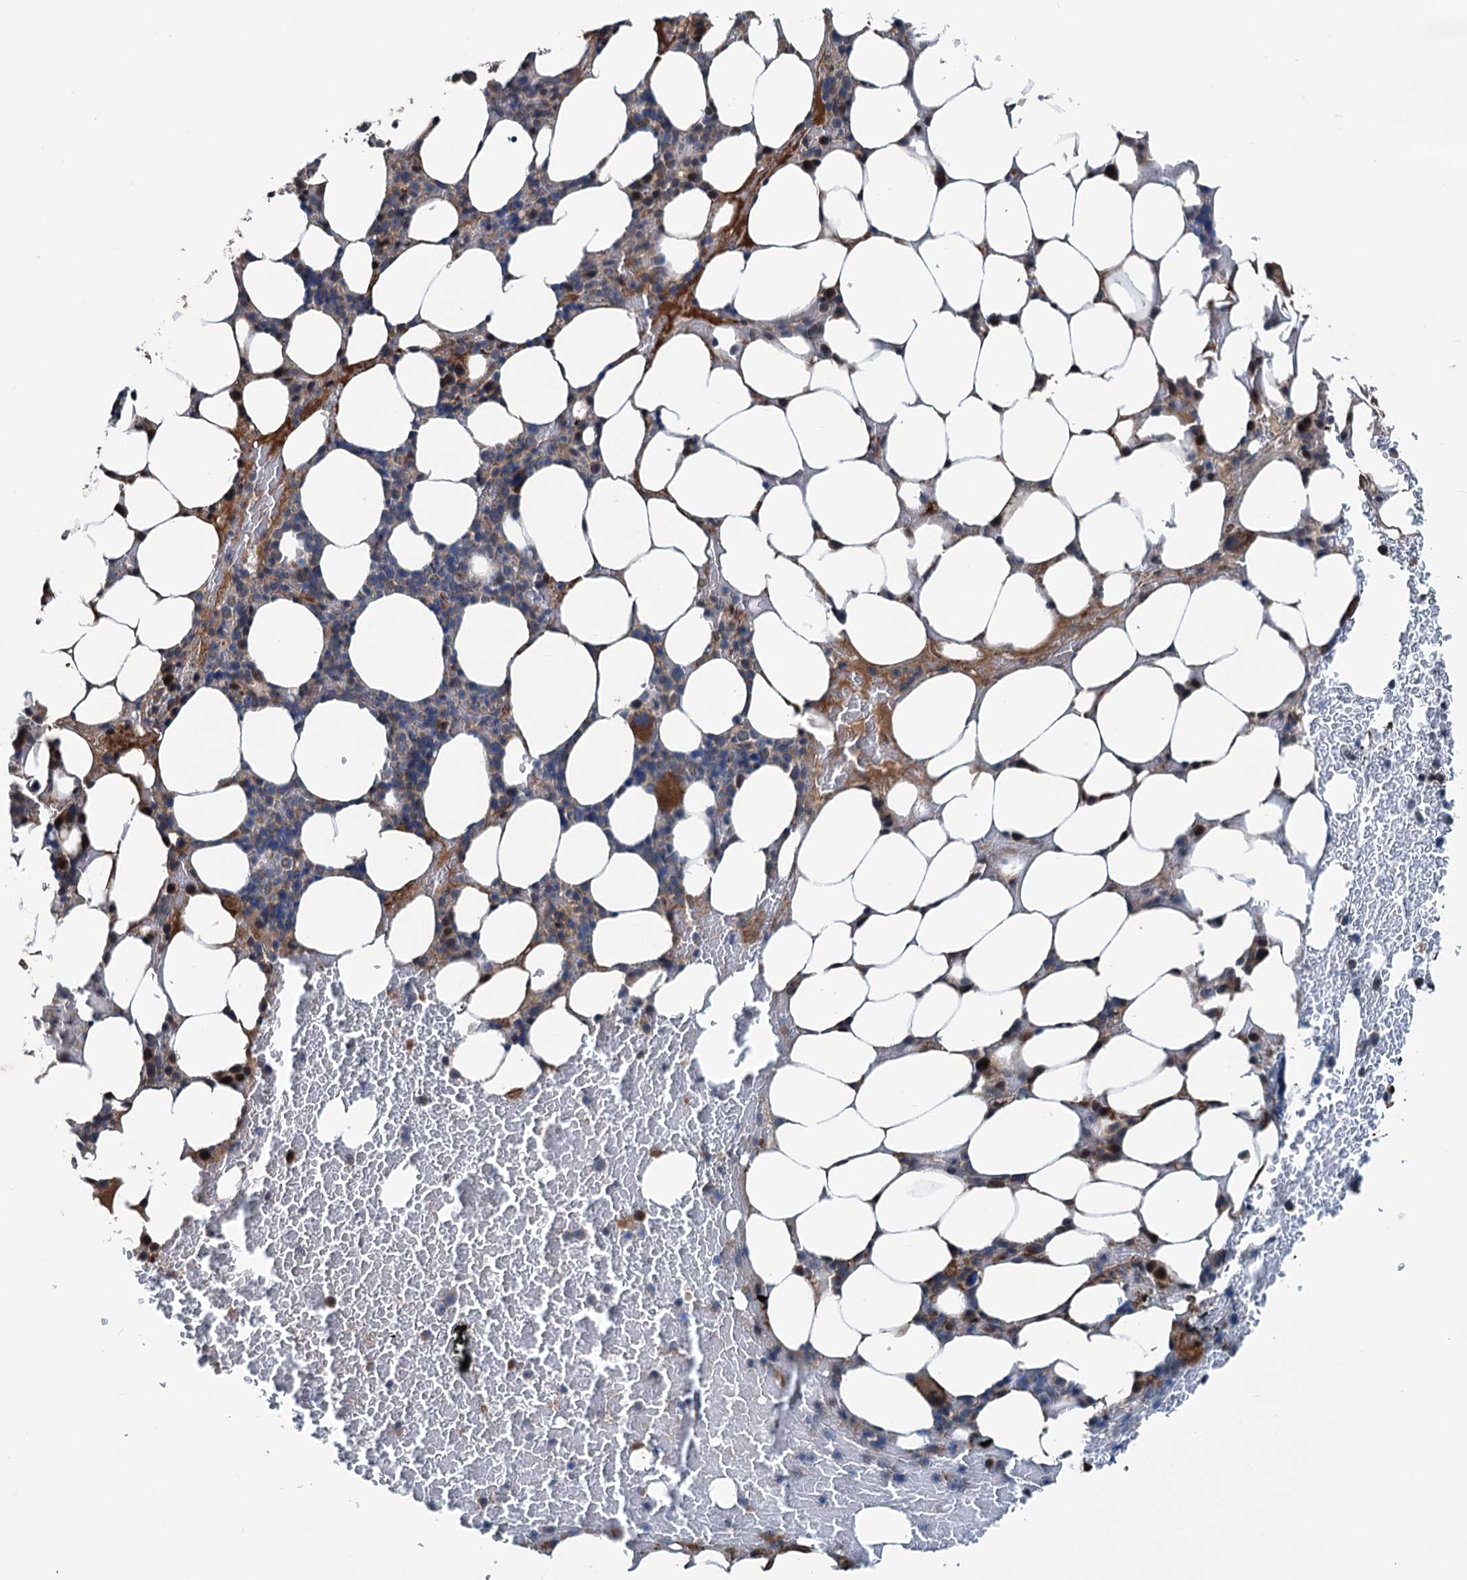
{"staining": {"intensity": "strong", "quantity": "<25%", "location": "cytoplasmic/membranous"}, "tissue": "bone marrow", "cell_type": "Hematopoietic cells", "image_type": "normal", "snomed": [{"axis": "morphology", "description": "Normal tissue, NOS"}, {"axis": "topography", "description": "Bone marrow"}], "caption": "A brown stain shows strong cytoplasmic/membranous staining of a protein in hematopoietic cells of normal human bone marrow.", "gene": "TEDC1", "patient": {"sex": "male", "age": 78}}